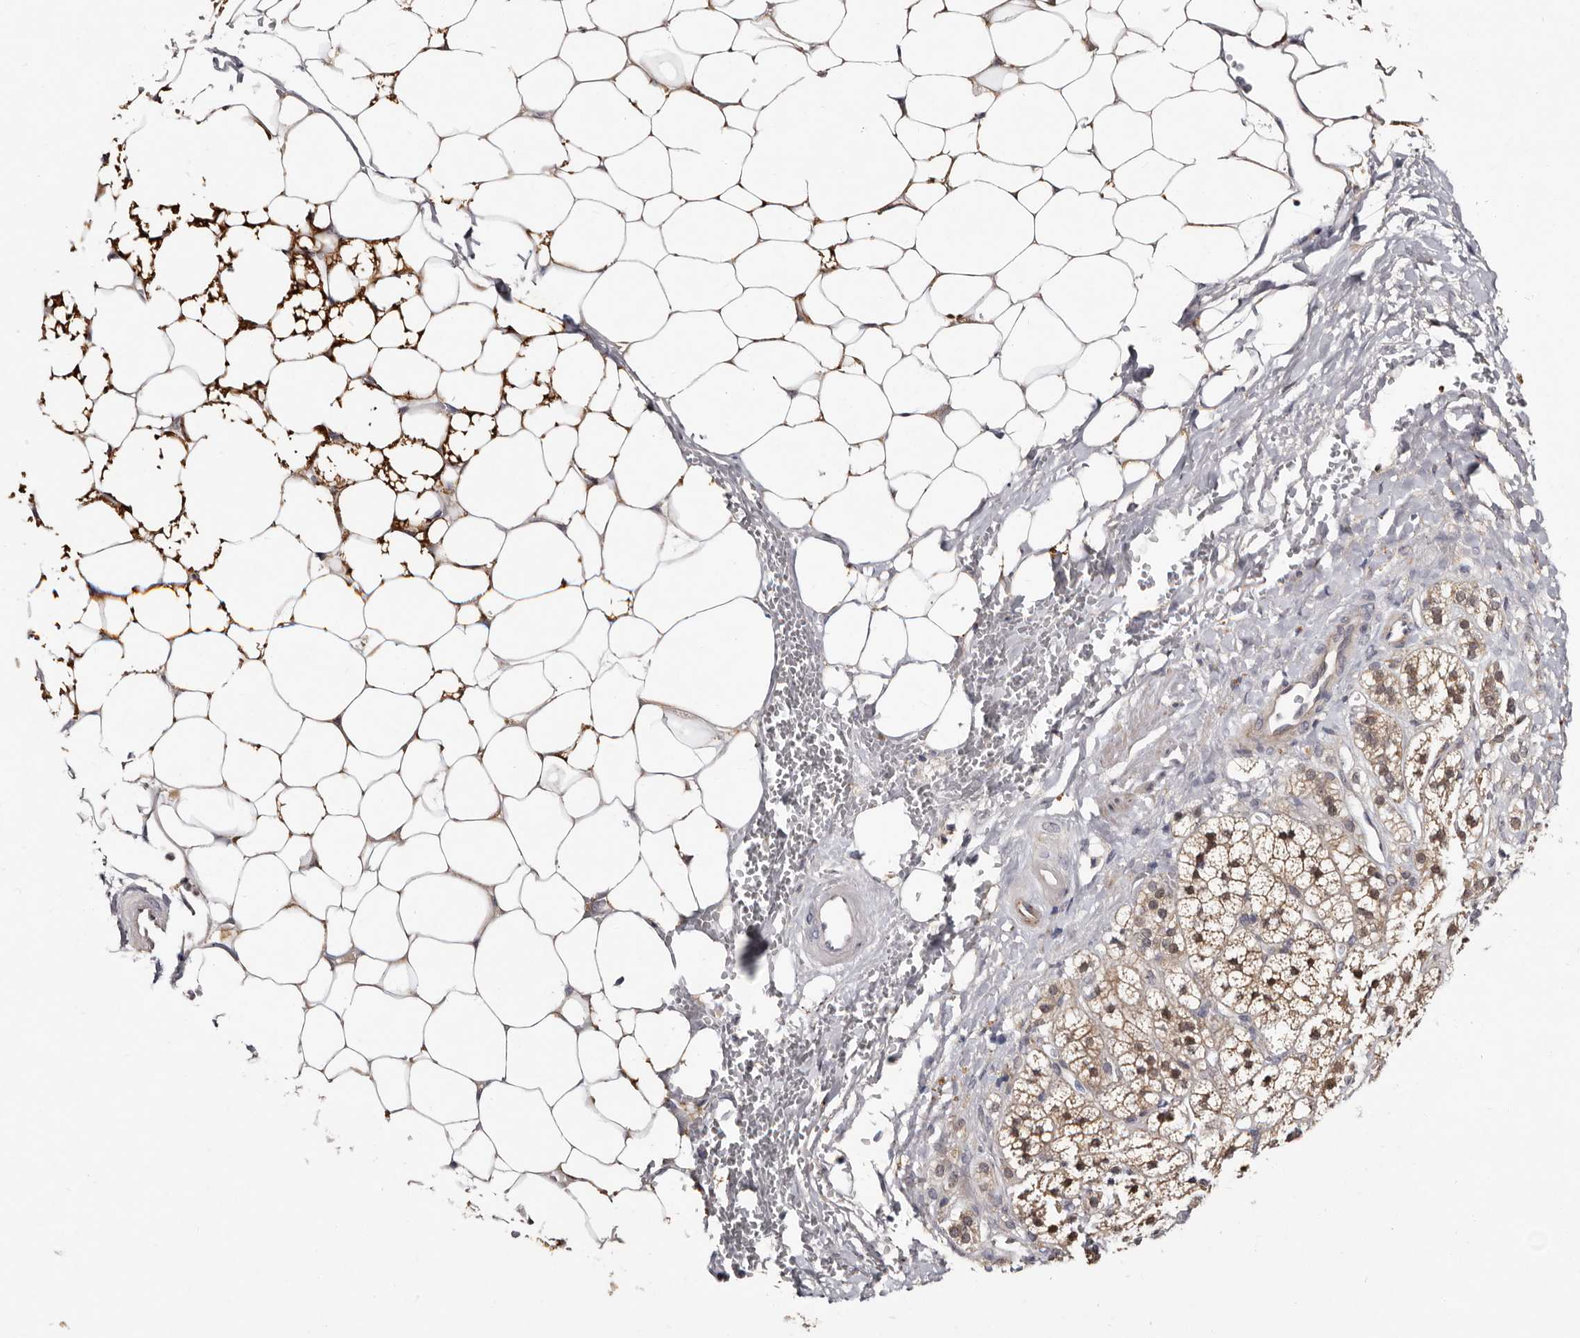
{"staining": {"intensity": "moderate", "quantity": ">75%", "location": "cytoplasmic/membranous"}, "tissue": "adrenal gland", "cell_type": "Glandular cells", "image_type": "normal", "snomed": [{"axis": "morphology", "description": "Normal tissue, NOS"}, {"axis": "topography", "description": "Adrenal gland"}], "caption": "Protein expression analysis of benign adrenal gland demonstrates moderate cytoplasmic/membranous staining in approximately >75% of glandular cells. The staining was performed using DAB, with brown indicating positive protein expression. Nuclei are stained blue with hematoxylin.", "gene": "DNPH1", "patient": {"sex": "male", "age": 56}}